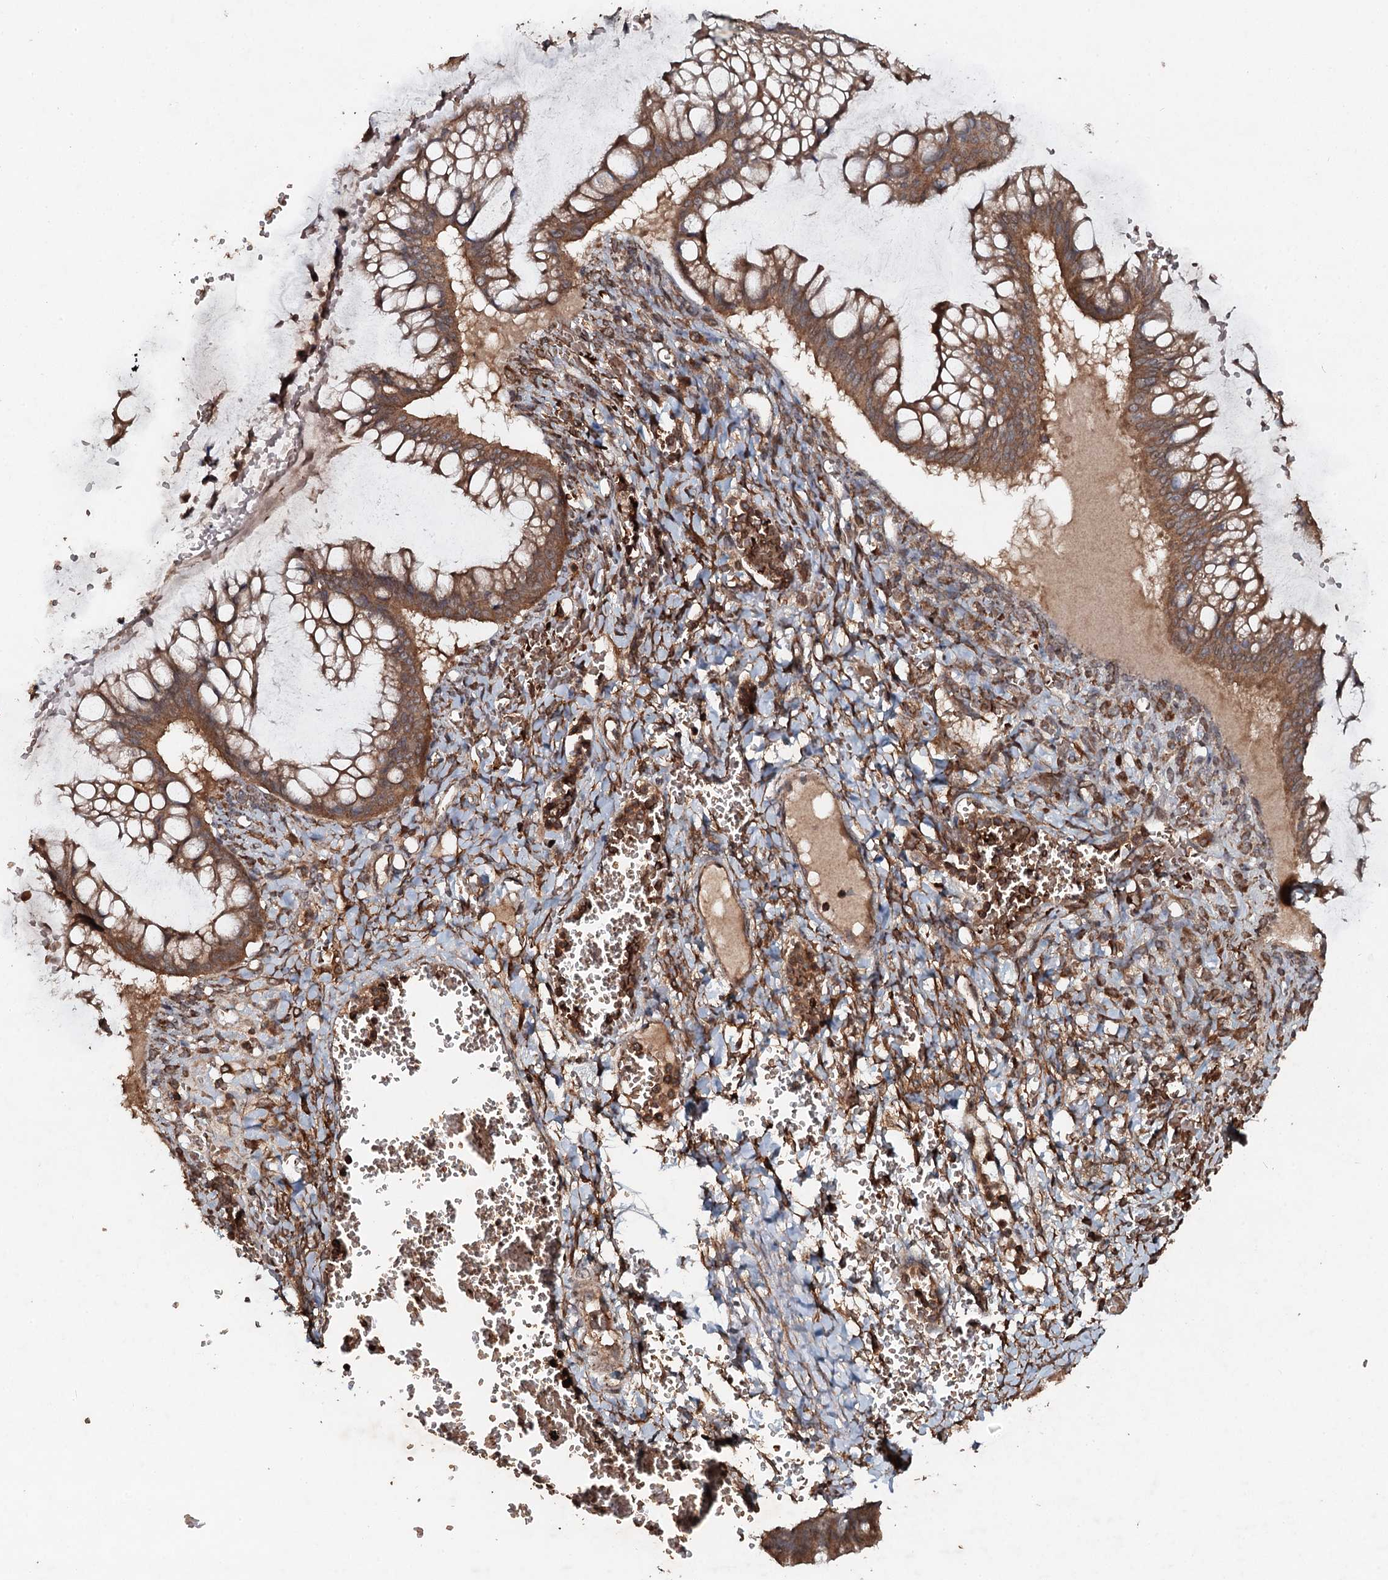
{"staining": {"intensity": "moderate", "quantity": ">75%", "location": "cytoplasmic/membranous"}, "tissue": "ovarian cancer", "cell_type": "Tumor cells", "image_type": "cancer", "snomed": [{"axis": "morphology", "description": "Cystadenocarcinoma, mucinous, NOS"}, {"axis": "topography", "description": "Ovary"}], "caption": "Human mucinous cystadenocarcinoma (ovarian) stained with a protein marker displays moderate staining in tumor cells.", "gene": "ADGRG3", "patient": {"sex": "female", "age": 73}}